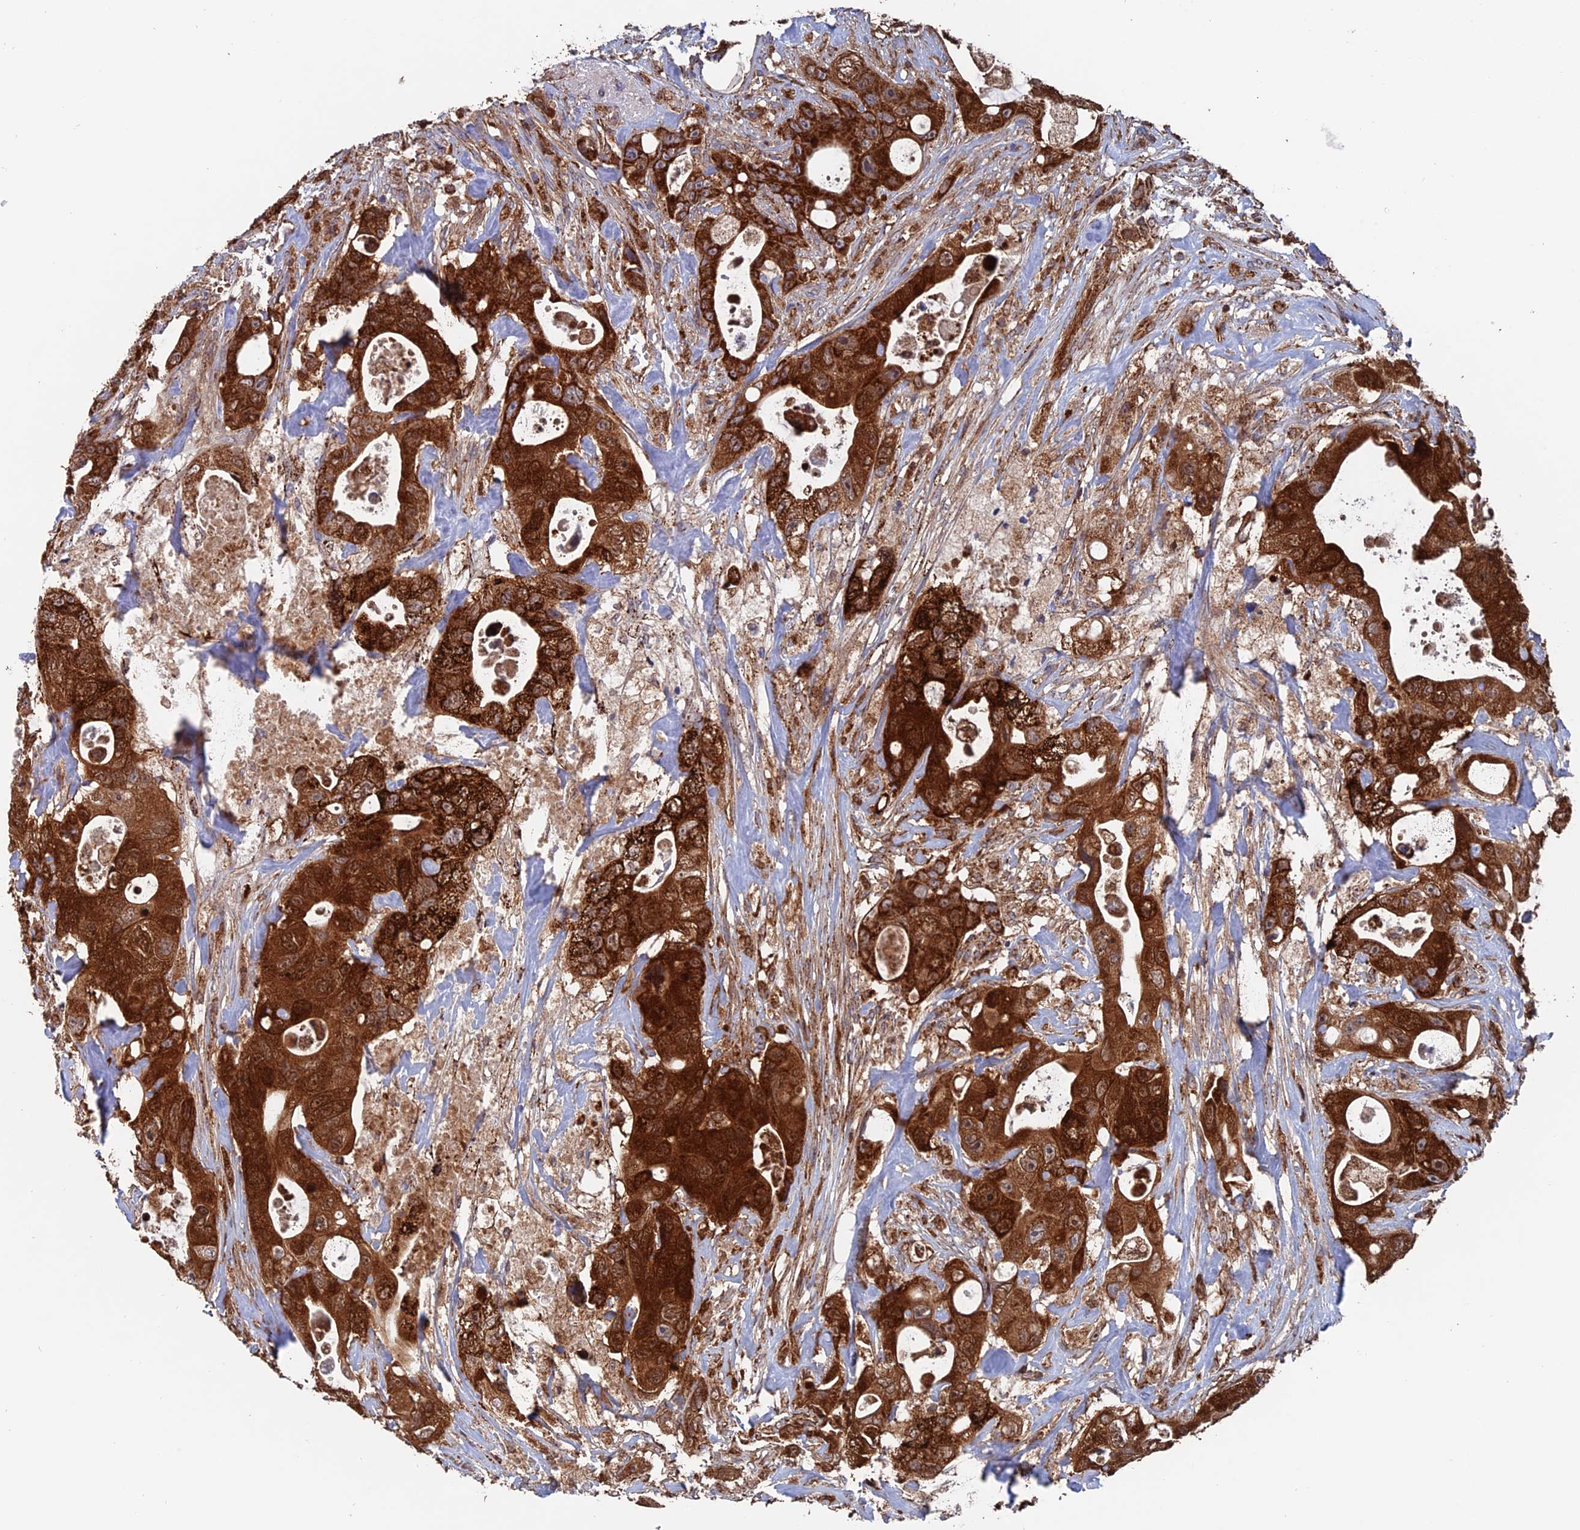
{"staining": {"intensity": "strong", "quantity": ">75%", "location": "cytoplasmic/membranous"}, "tissue": "colorectal cancer", "cell_type": "Tumor cells", "image_type": "cancer", "snomed": [{"axis": "morphology", "description": "Adenocarcinoma, NOS"}, {"axis": "topography", "description": "Colon"}], "caption": "Strong cytoplasmic/membranous positivity for a protein is identified in approximately >75% of tumor cells of colorectal adenocarcinoma using IHC.", "gene": "DTYMK", "patient": {"sex": "female", "age": 46}}